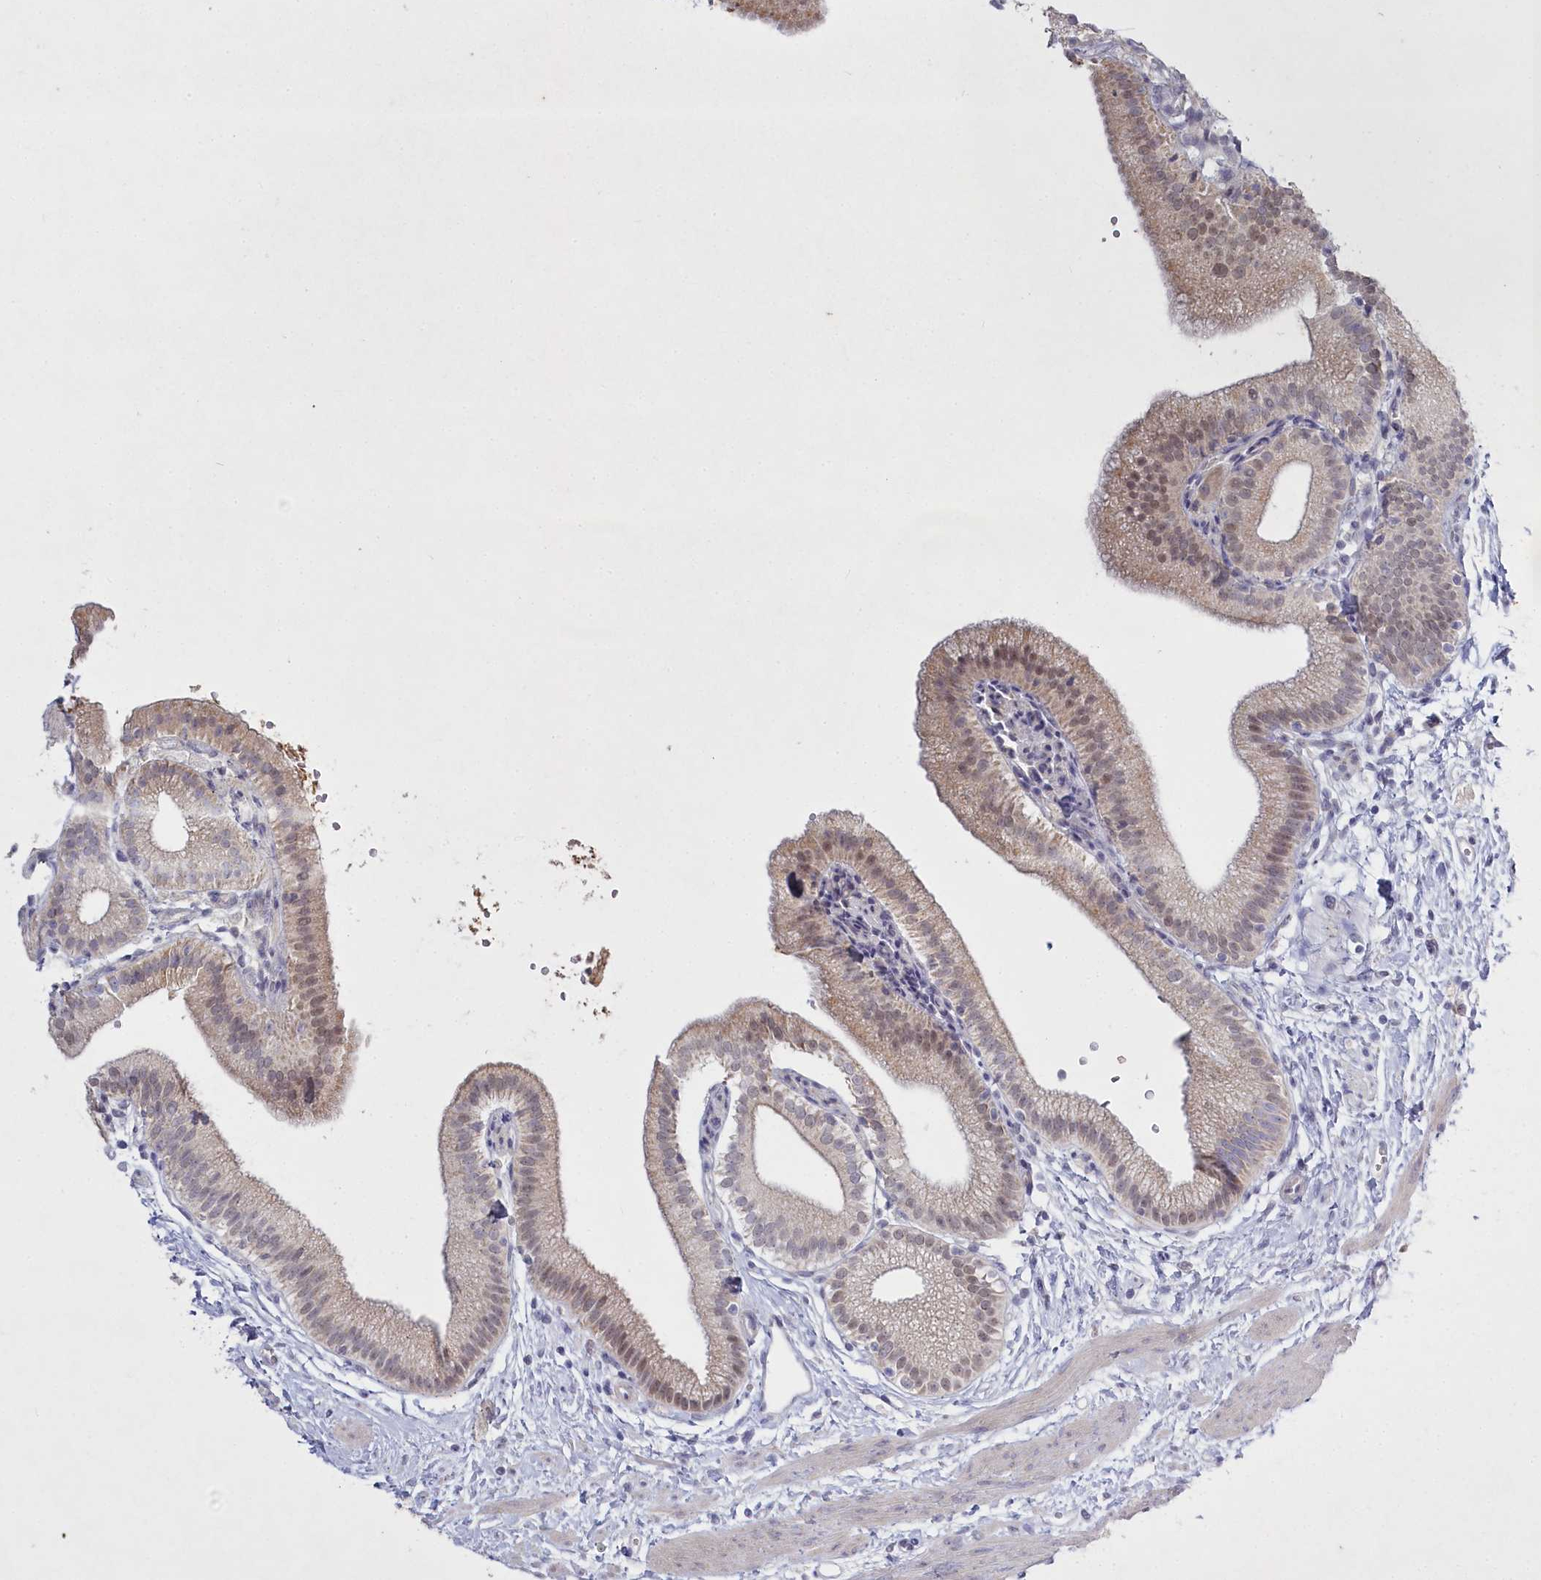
{"staining": {"intensity": "weak", "quantity": ">75%", "location": "cytoplasmic/membranous,nuclear"}, "tissue": "gallbladder", "cell_type": "Glandular cells", "image_type": "normal", "snomed": [{"axis": "morphology", "description": "Normal tissue, NOS"}, {"axis": "topography", "description": "Gallbladder"}], "caption": "Gallbladder stained for a protein shows weak cytoplasmic/membranous,nuclear positivity in glandular cells. (IHC, brightfield microscopy, high magnification).", "gene": "ABITRAM", "patient": {"sex": "male", "age": 55}}